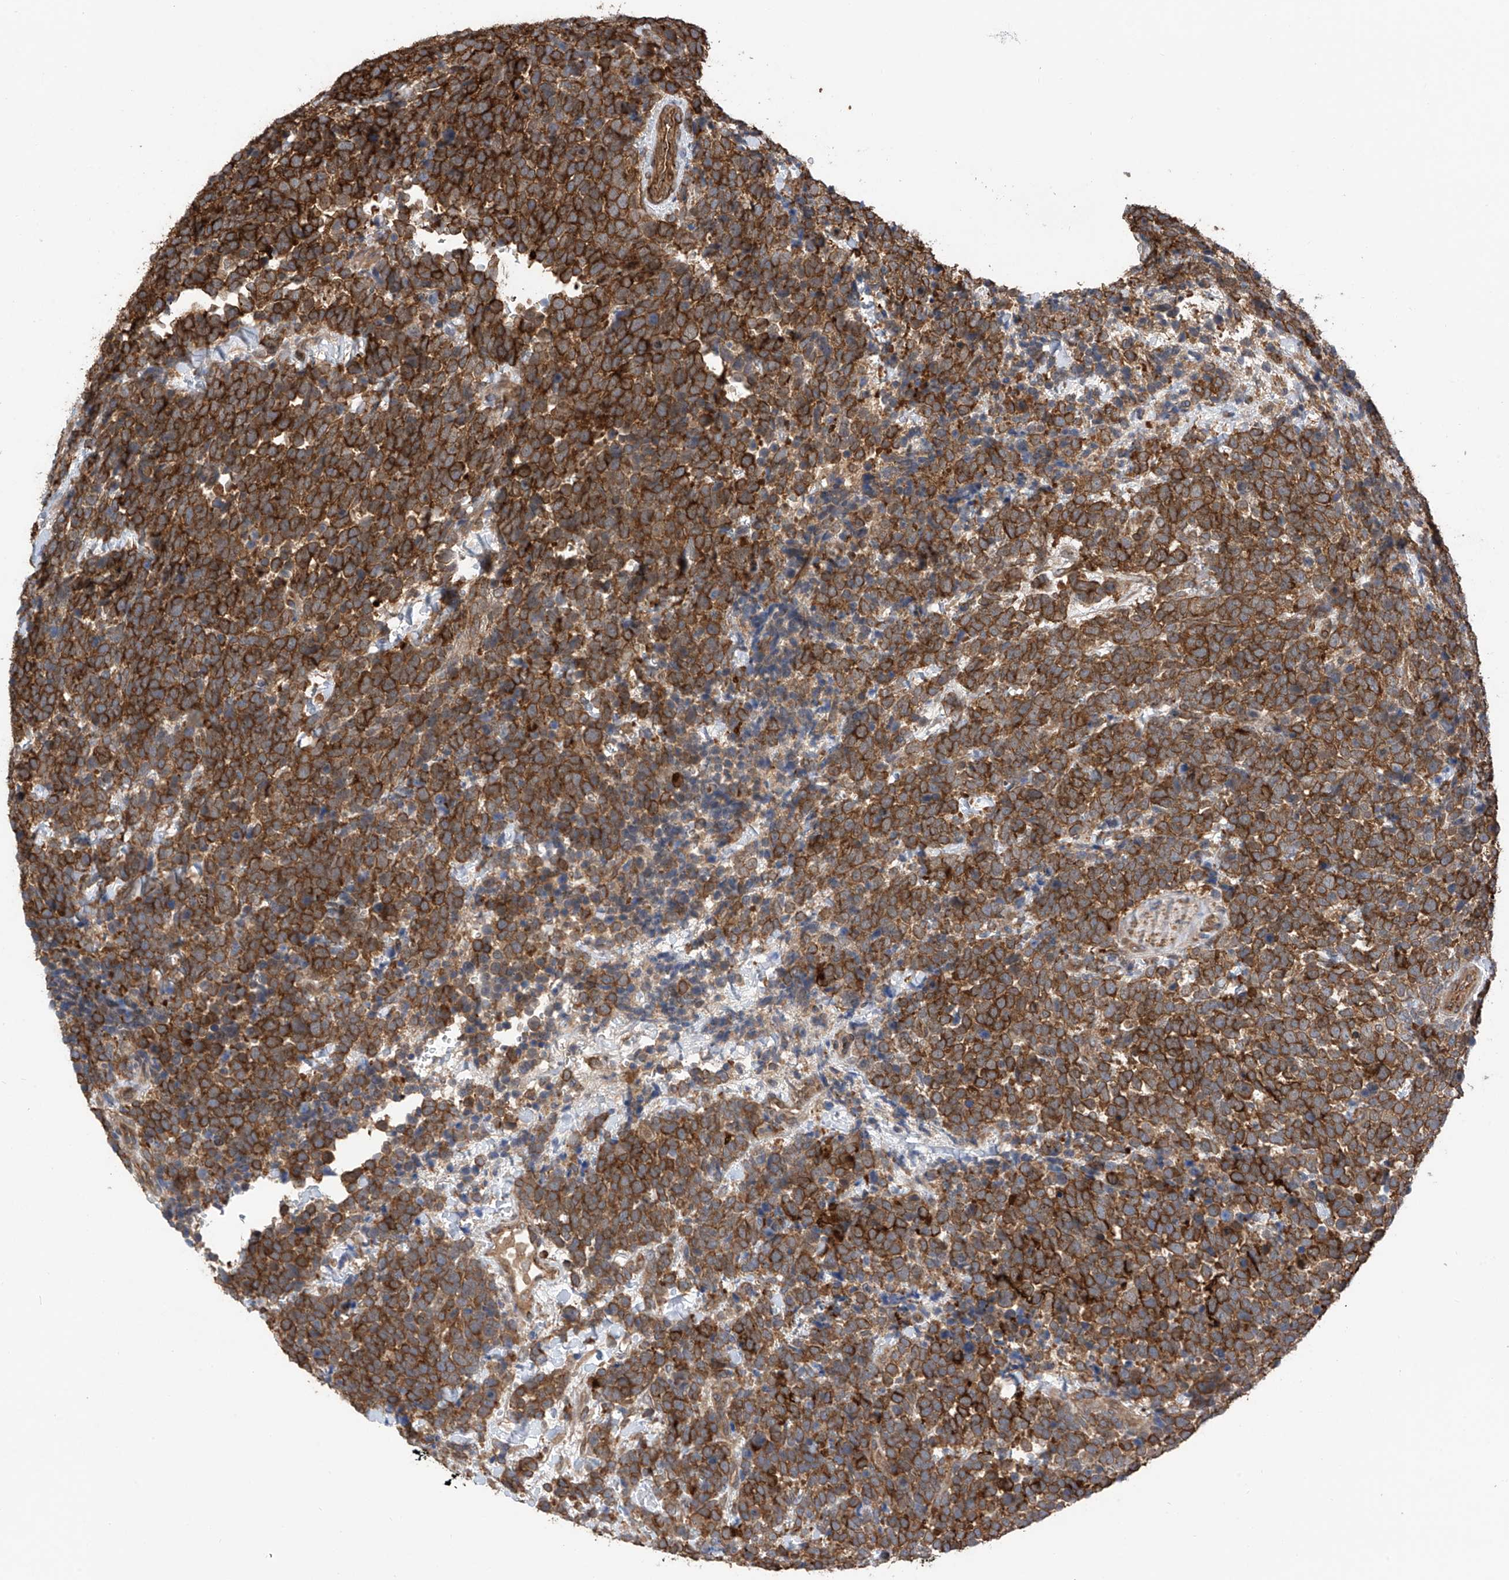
{"staining": {"intensity": "strong", "quantity": ">75%", "location": "cytoplasmic/membranous"}, "tissue": "urothelial cancer", "cell_type": "Tumor cells", "image_type": "cancer", "snomed": [{"axis": "morphology", "description": "Urothelial carcinoma, High grade"}, {"axis": "topography", "description": "Urinary bladder"}], "caption": "IHC histopathology image of neoplastic tissue: urothelial cancer stained using immunohistochemistry exhibits high levels of strong protein expression localized specifically in the cytoplasmic/membranous of tumor cells, appearing as a cytoplasmic/membranous brown color.", "gene": "RPAIN", "patient": {"sex": "female", "age": 82}}